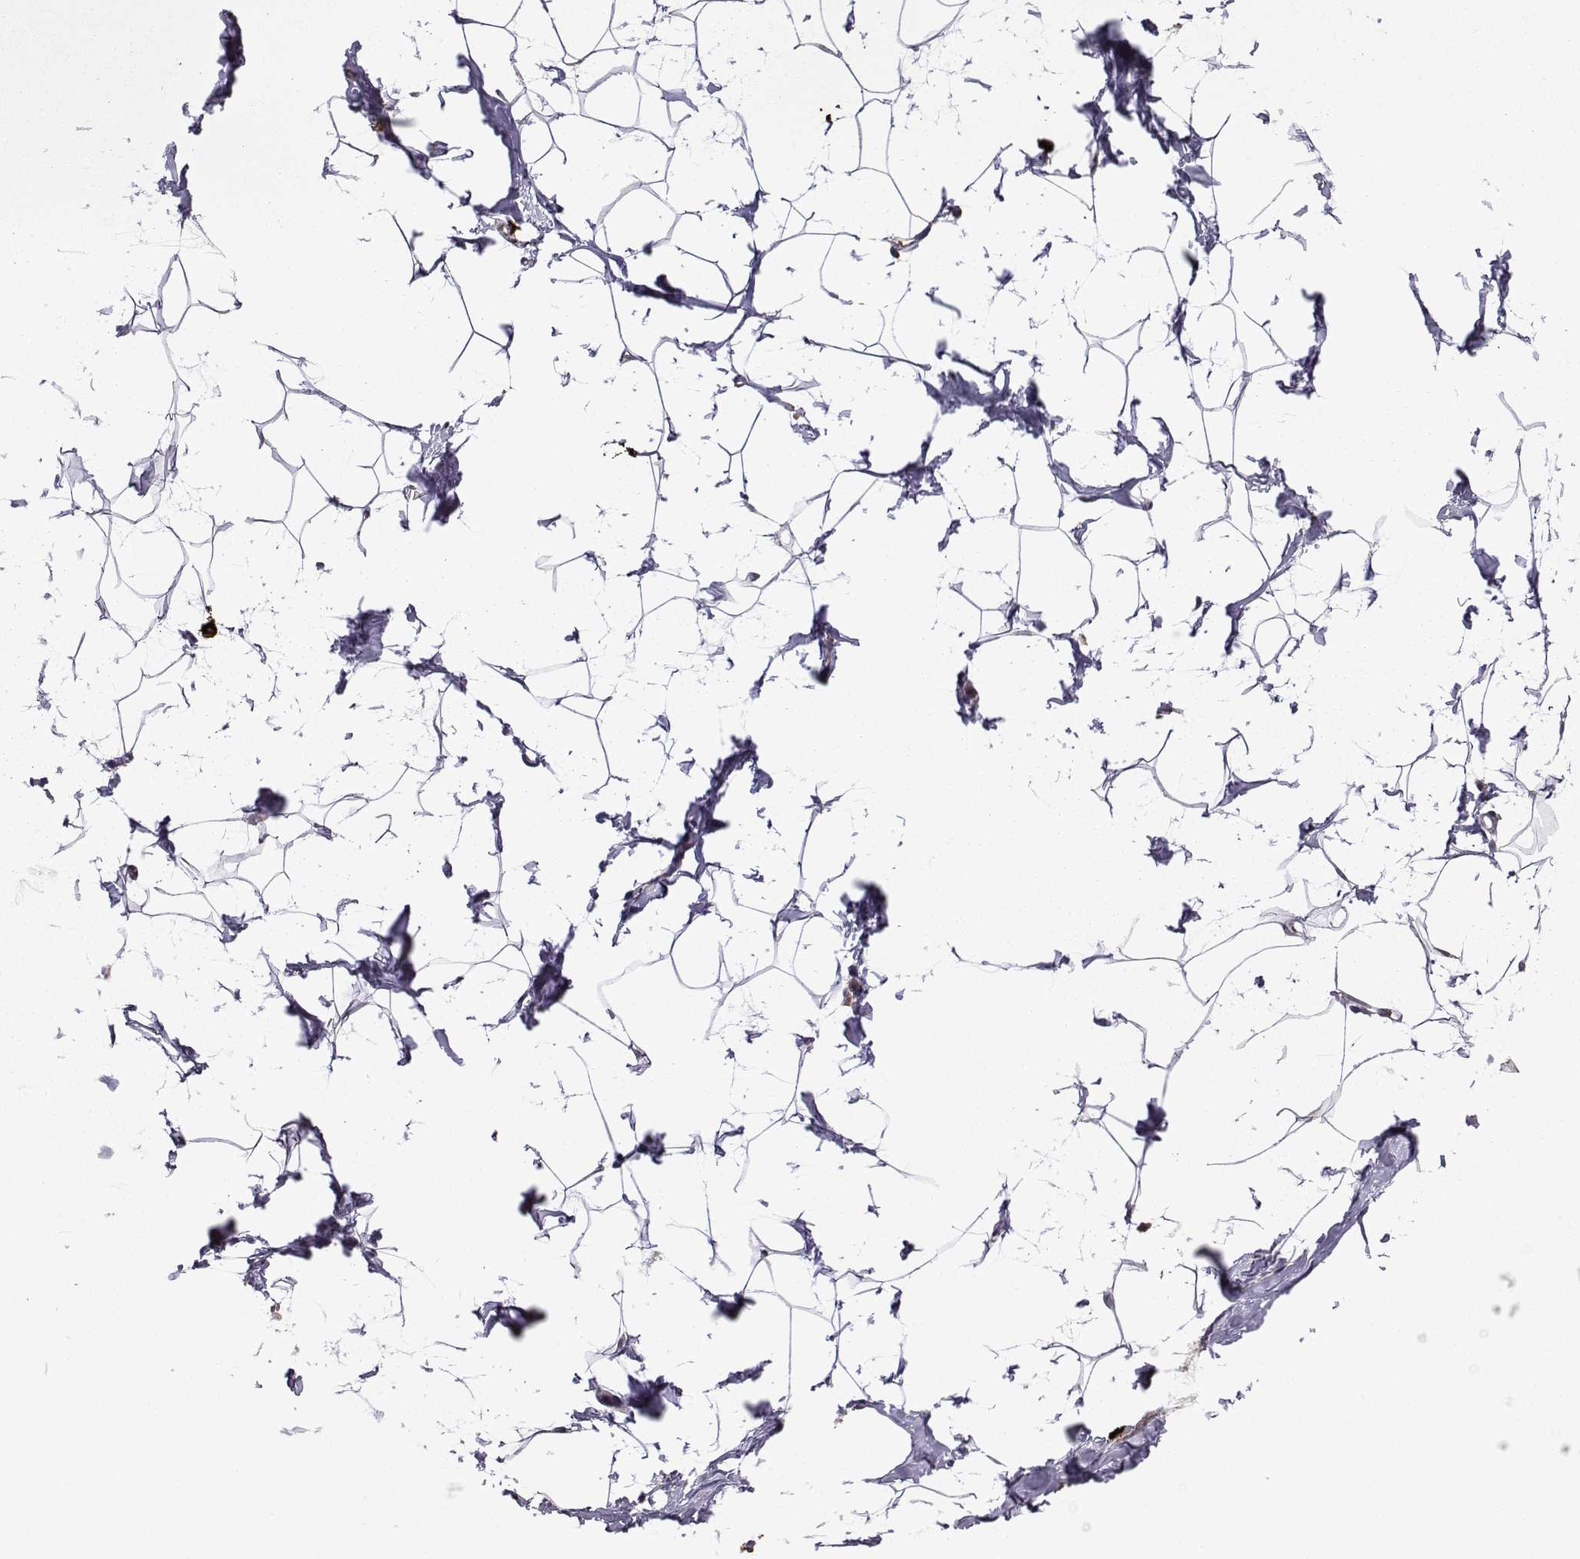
{"staining": {"intensity": "negative", "quantity": "none", "location": "none"}, "tissue": "breast", "cell_type": "Adipocytes", "image_type": "normal", "snomed": [{"axis": "morphology", "description": "Normal tissue, NOS"}, {"axis": "topography", "description": "Breast"}], "caption": "An immunohistochemistry (IHC) photomicrograph of unremarkable breast is shown. There is no staining in adipocytes of breast. (Immunohistochemistry (ihc), brightfield microscopy, high magnification).", "gene": "TAB2", "patient": {"sex": "female", "age": 32}}